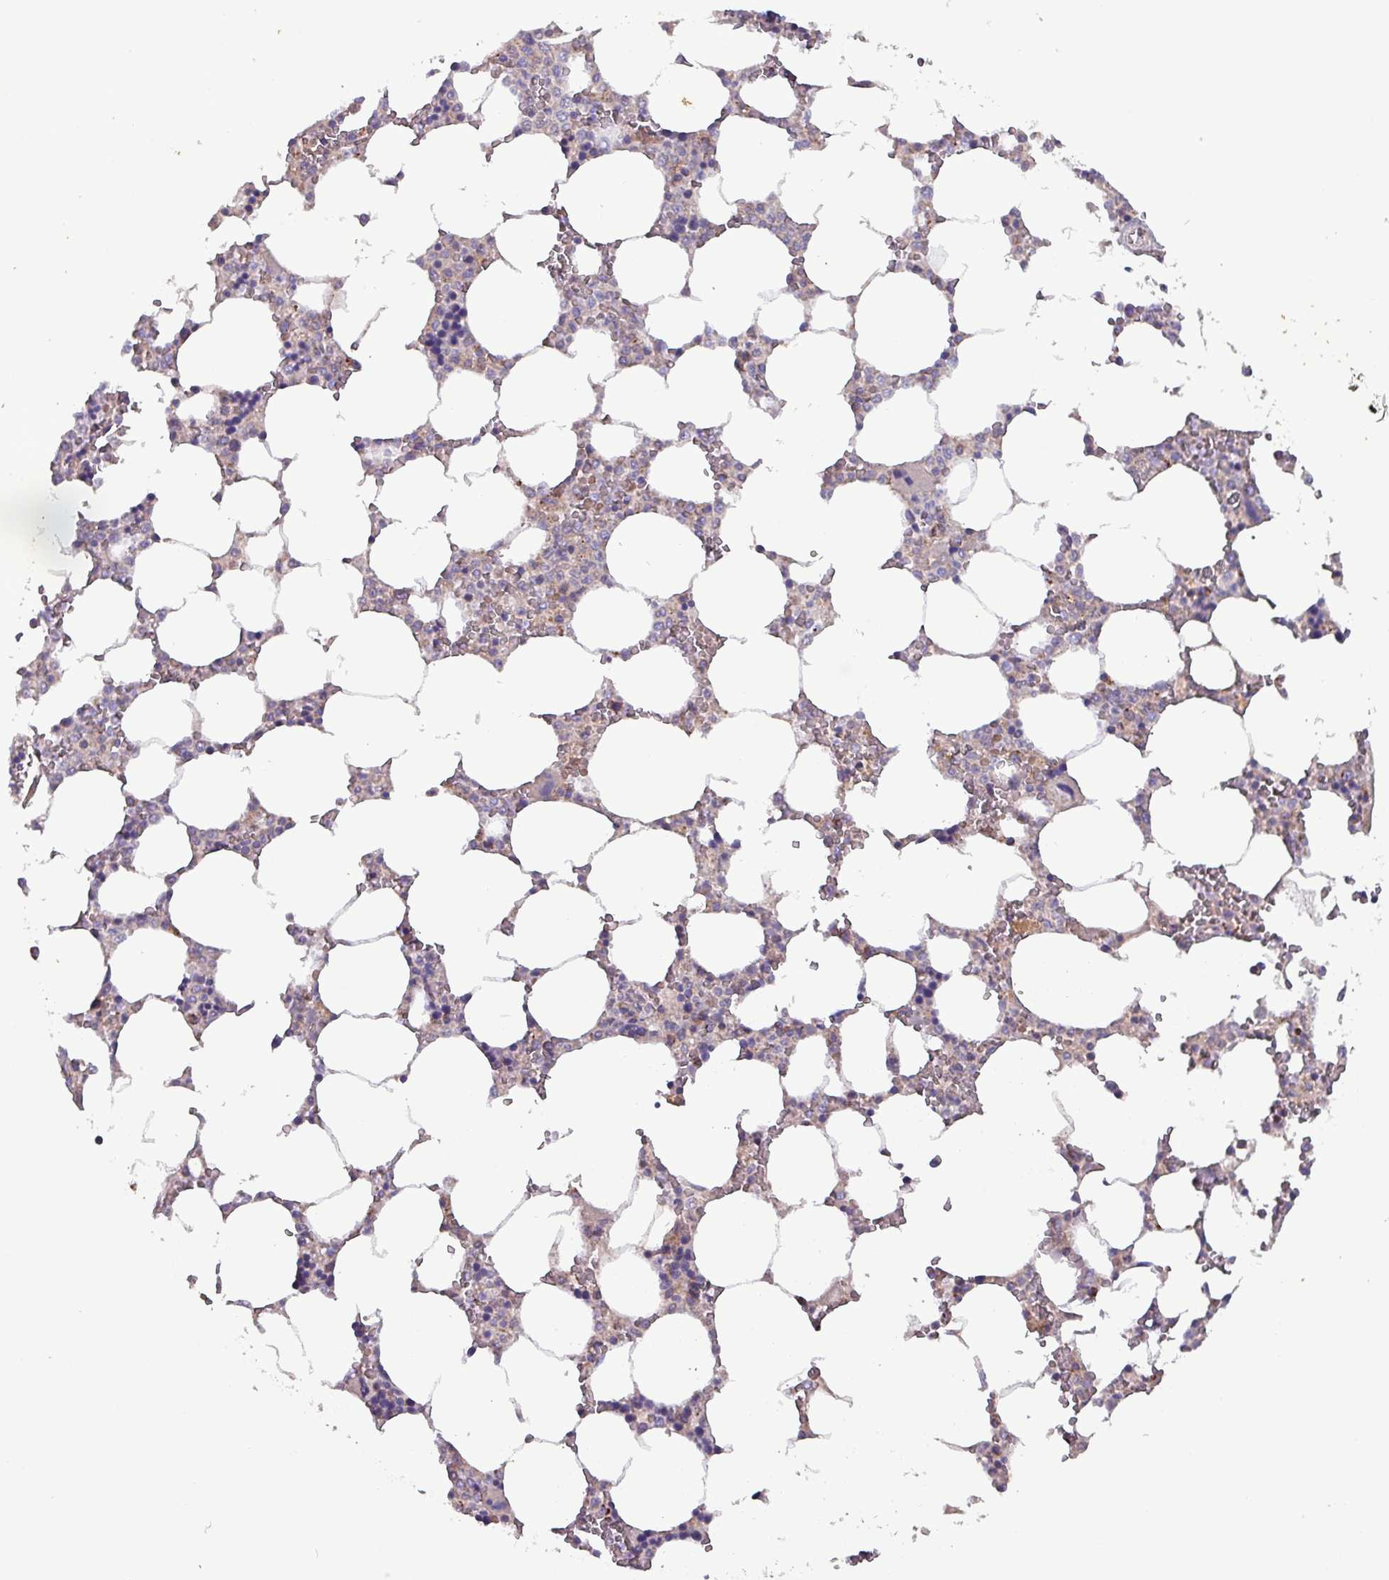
{"staining": {"intensity": "moderate", "quantity": "<25%", "location": "cytoplasmic/membranous"}, "tissue": "bone marrow", "cell_type": "Hematopoietic cells", "image_type": "normal", "snomed": [{"axis": "morphology", "description": "Normal tissue, NOS"}, {"axis": "topography", "description": "Bone marrow"}], "caption": "The micrograph shows immunohistochemical staining of unremarkable bone marrow. There is moderate cytoplasmic/membranous staining is seen in about <25% of hematopoietic cells.", "gene": "ZNF322", "patient": {"sex": "male", "age": 64}}